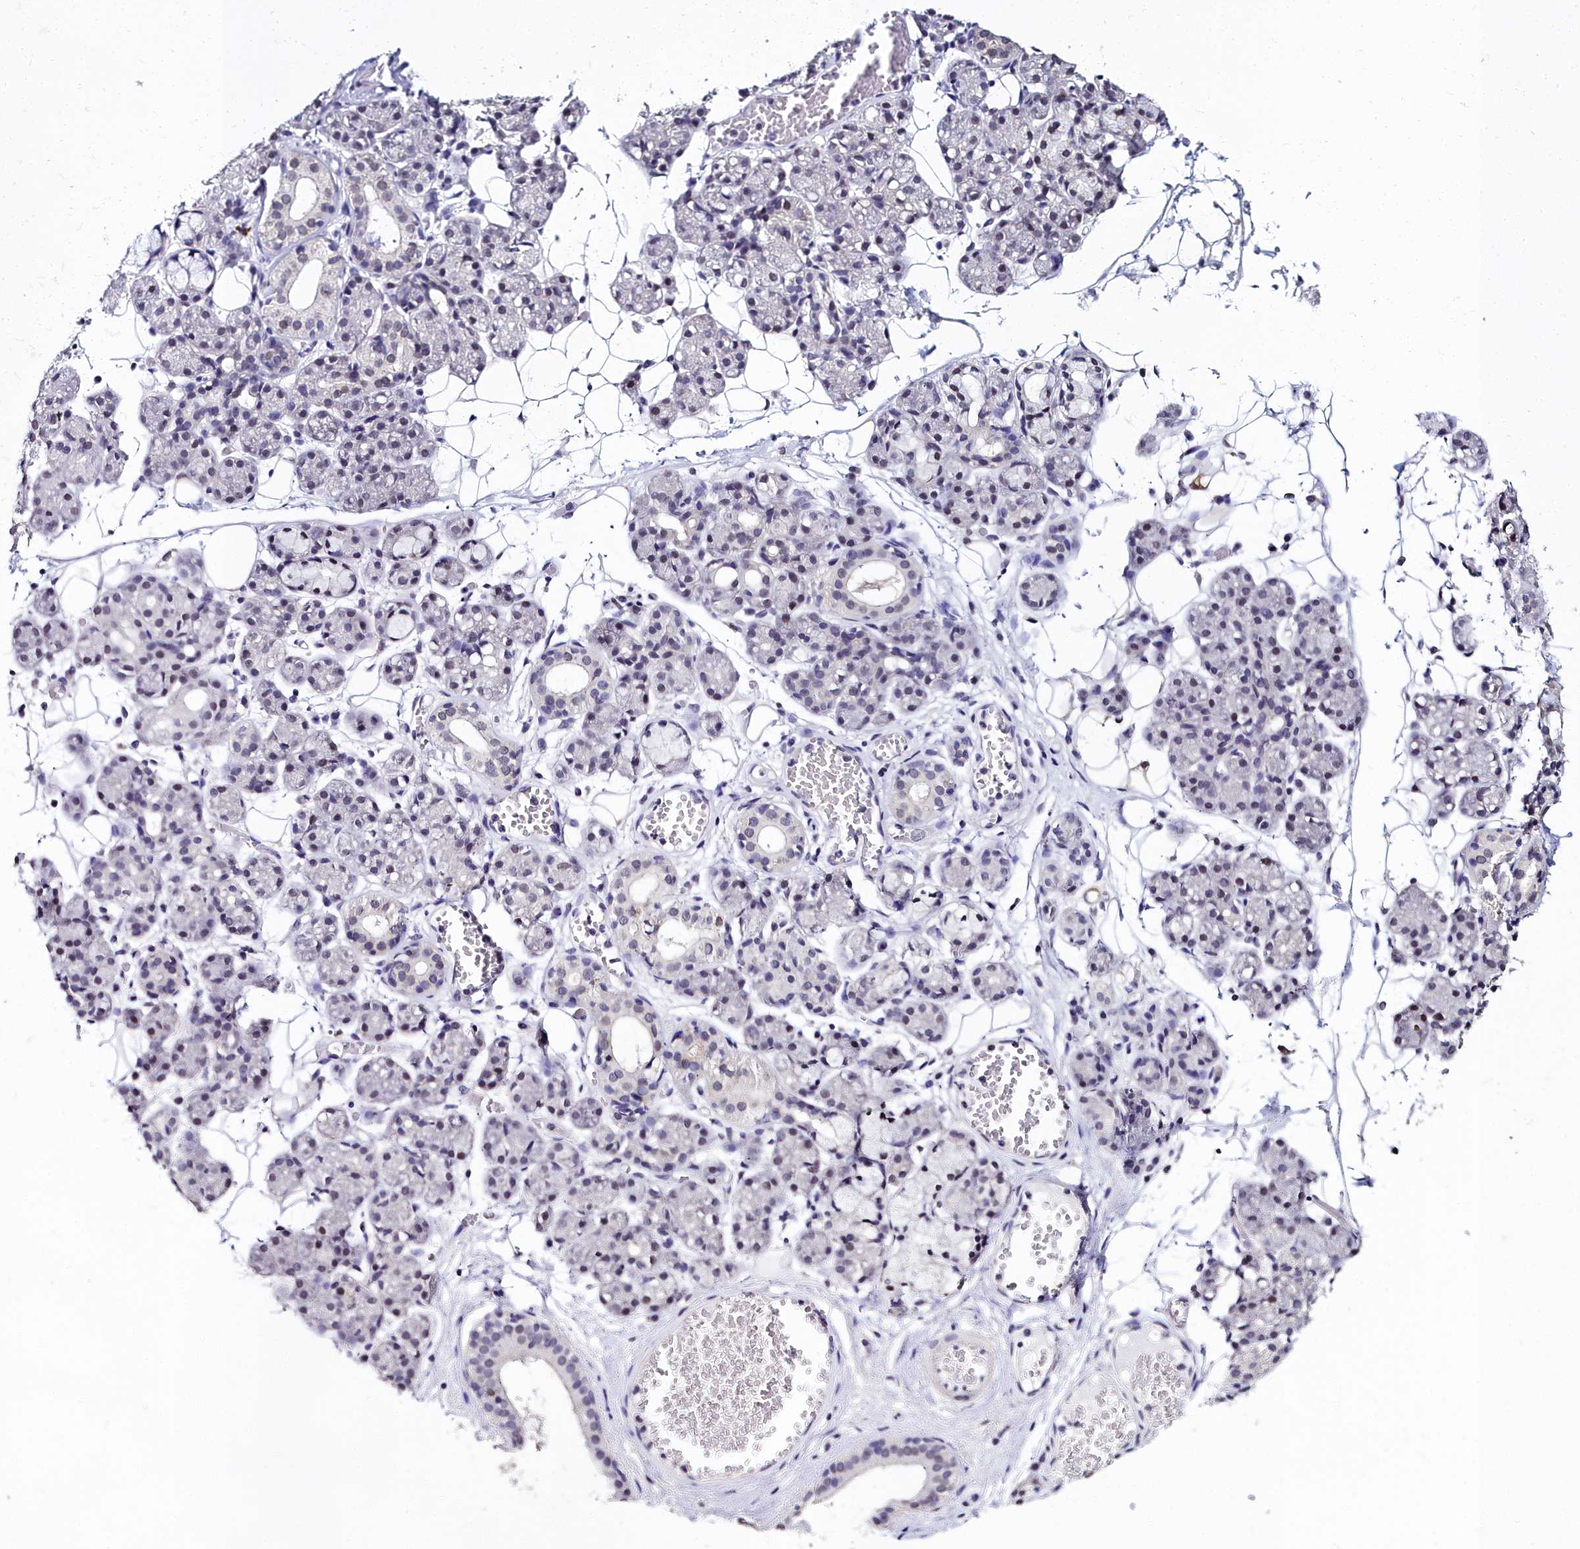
{"staining": {"intensity": "moderate", "quantity": "25%-75%", "location": "nuclear"}, "tissue": "salivary gland", "cell_type": "Glandular cells", "image_type": "normal", "snomed": [{"axis": "morphology", "description": "Normal tissue, NOS"}, {"axis": "topography", "description": "Salivary gland"}], "caption": "High-magnification brightfield microscopy of normal salivary gland stained with DAB (3,3'-diaminobenzidine) (brown) and counterstained with hematoxylin (blue). glandular cells exhibit moderate nuclear positivity is identified in approximately25%-75% of cells. Ihc stains the protein of interest in brown and the nuclei are stained blue.", "gene": "CCDC97", "patient": {"sex": "male", "age": 63}}